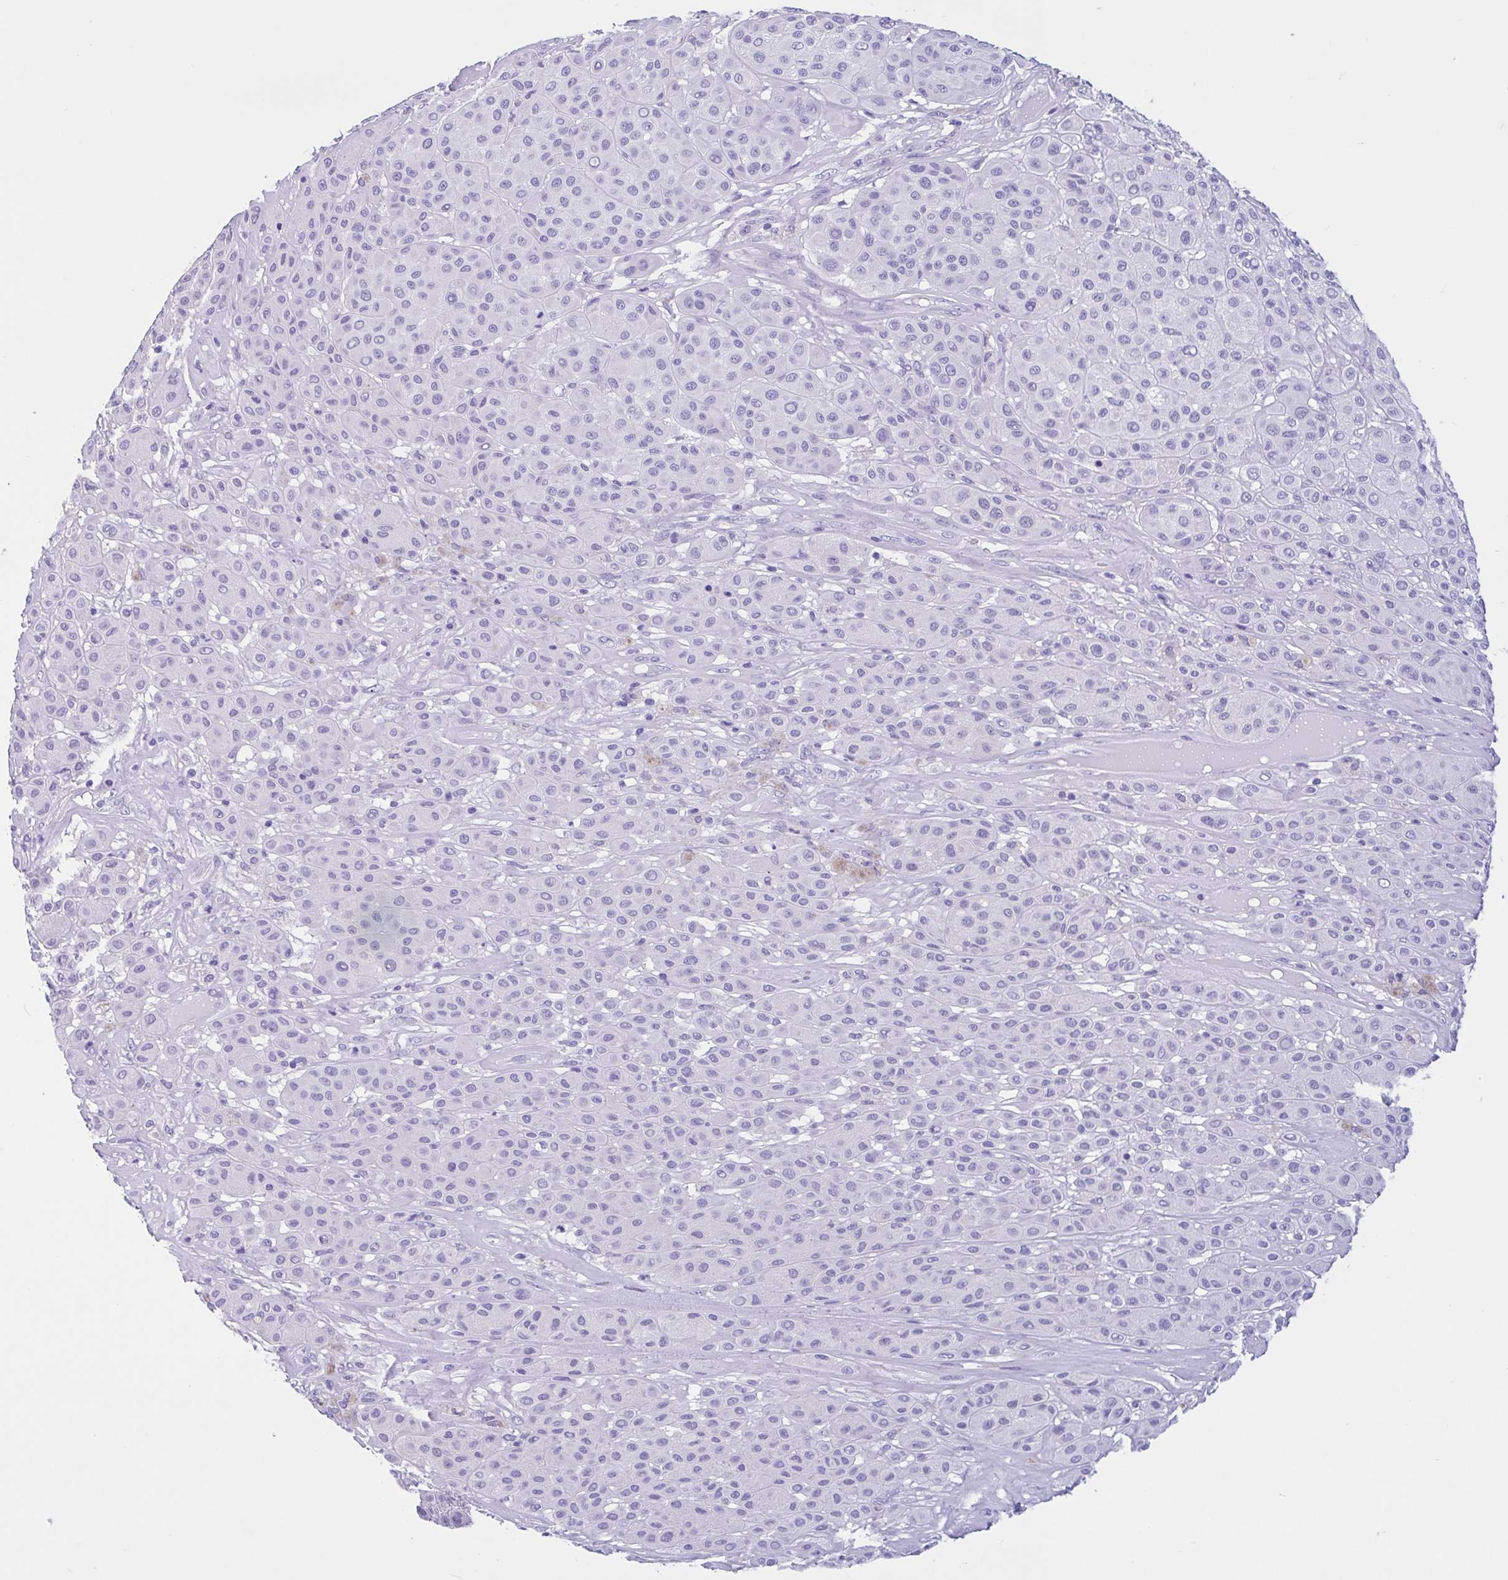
{"staining": {"intensity": "negative", "quantity": "none", "location": "none"}, "tissue": "melanoma", "cell_type": "Tumor cells", "image_type": "cancer", "snomed": [{"axis": "morphology", "description": "Malignant melanoma, Metastatic site"}, {"axis": "topography", "description": "Smooth muscle"}], "caption": "There is no significant positivity in tumor cells of malignant melanoma (metastatic site). (DAB IHC with hematoxylin counter stain).", "gene": "OR4N4", "patient": {"sex": "male", "age": 41}}